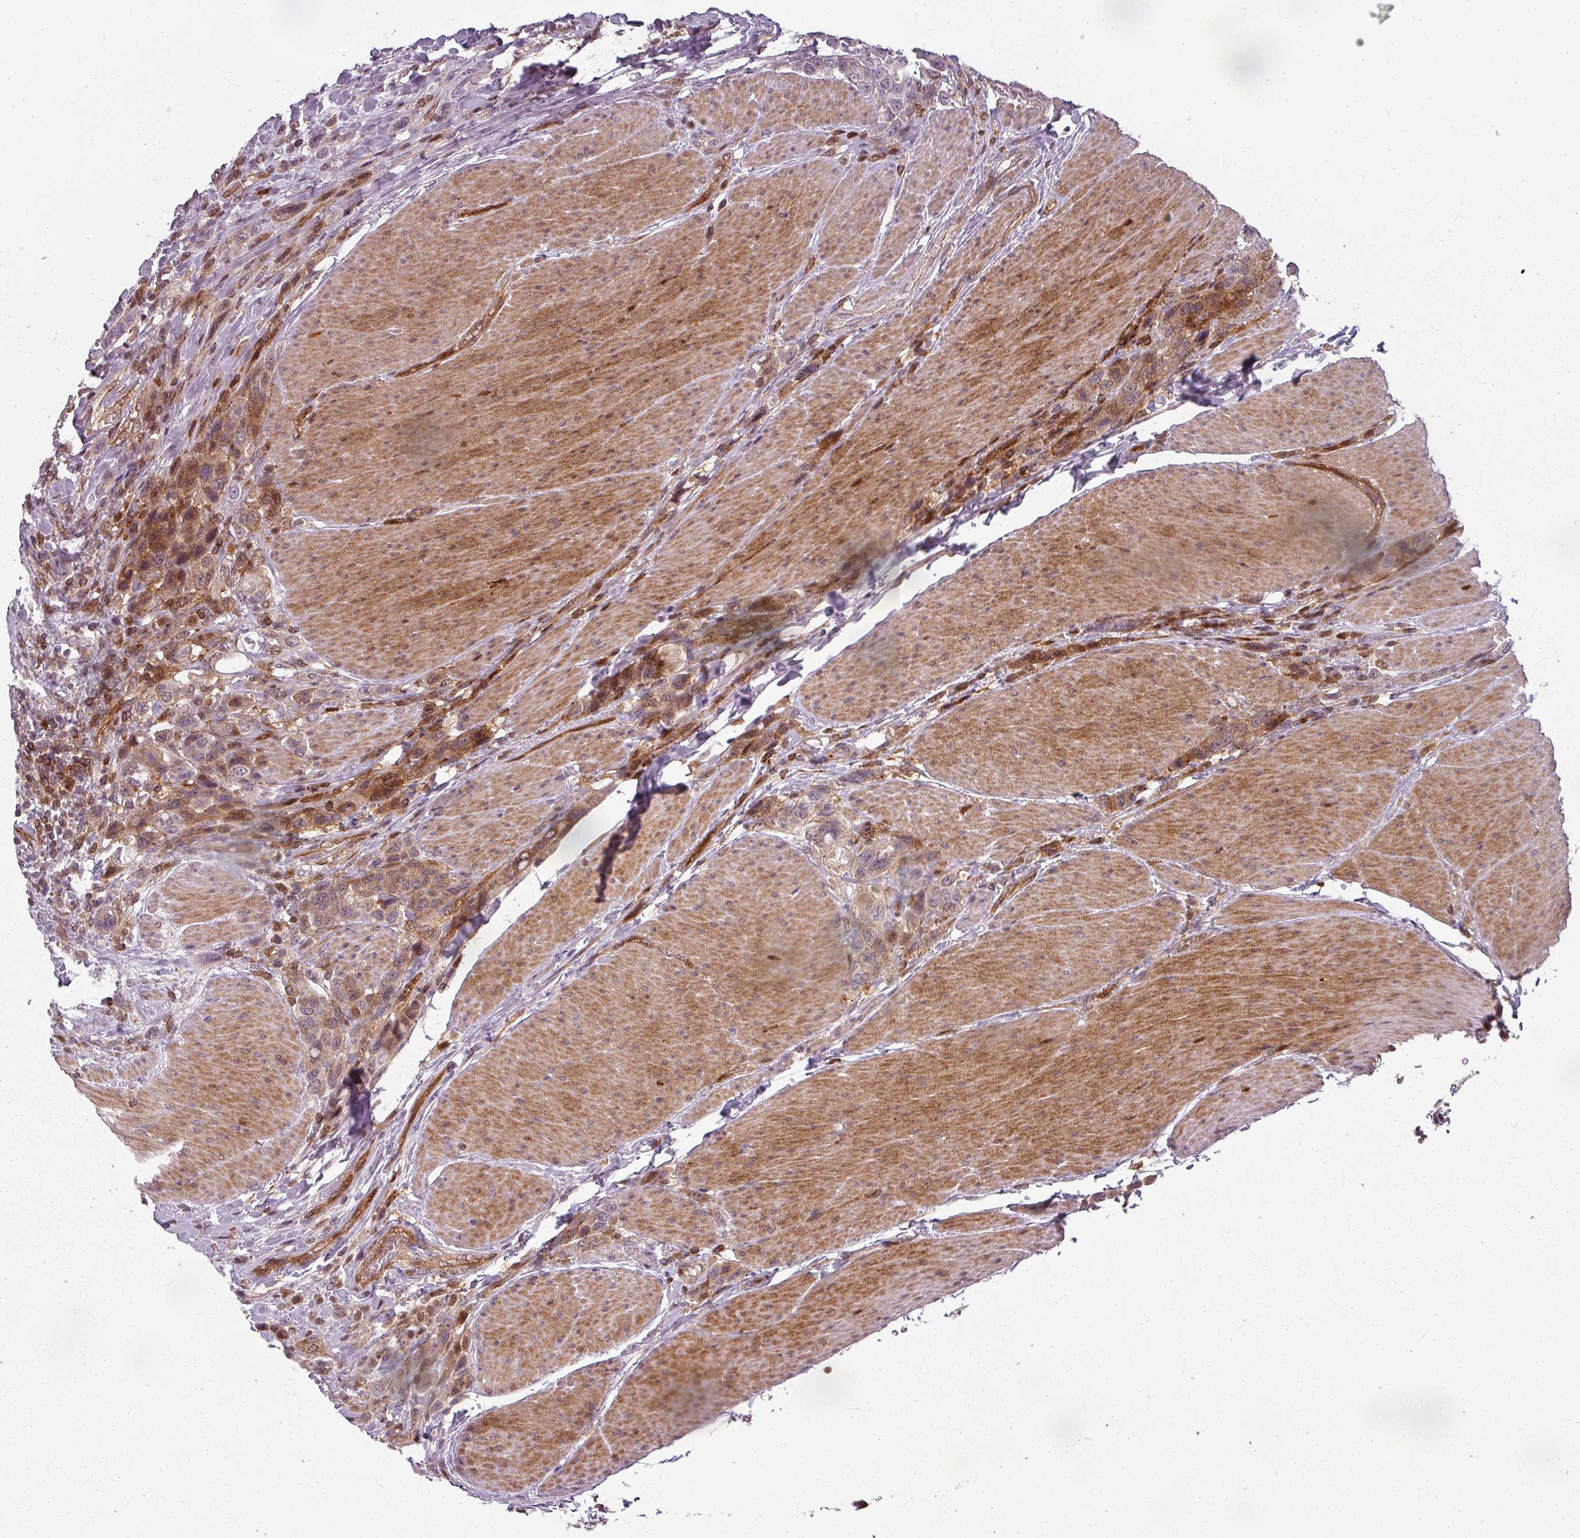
{"staining": {"intensity": "weak", "quantity": "25%-75%", "location": "cytoplasmic/membranous"}, "tissue": "urothelial cancer", "cell_type": "Tumor cells", "image_type": "cancer", "snomed": [{"axis": "morphology", "description": "Urothelial carcinoma, High grade"}, {"axis": "topography", "description": "Urinary bladder"}], "caption": "This is an image of immunohistochemistry staining of urothelial cancer, which shows weak staining in the cytoplasmic/membranous of tumor cells.", "gene": "CLIC1", "patient": {"sex": "male", "age": 50}}